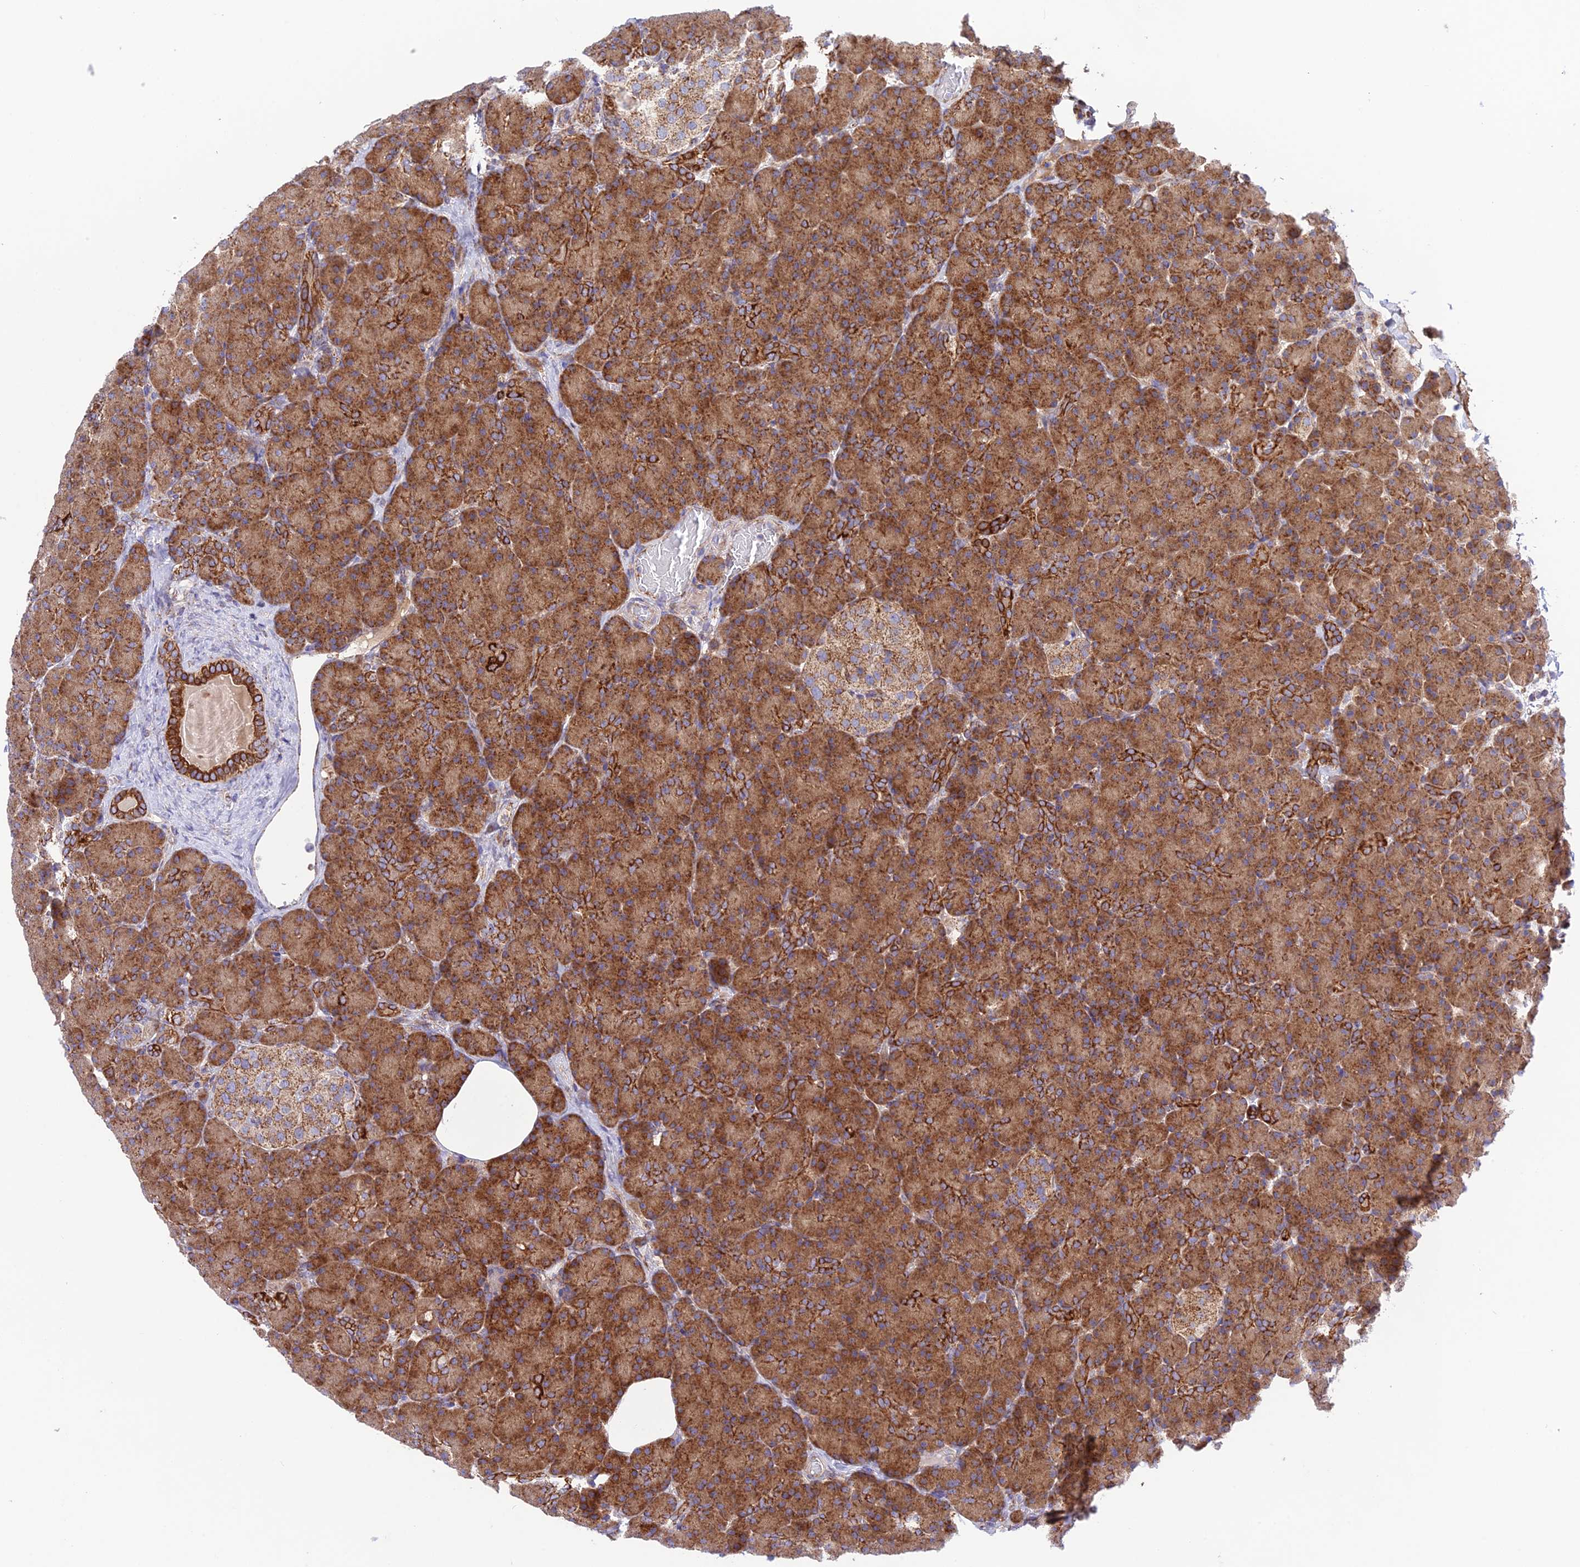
{"staining": {"intensity": "strong", "quantity": ">75%", "location": "cytoplasmic/membranous"}, "tissue": "pancreas", "cell_type": "Exocrine glandular cells", "image_type": "normal", "snomed": [{"axis": "morphology", "description": "Normal tissue, NOS"}, {"axis": "topography", "description": "Pancreas"}], "caption": "A high amount of strong cytoplasmic/membranous positivity is present in approximately >75% of exocrine glandular cells in benign pancreas. The protein is shown in brown color, while the nuclei are stained blue.", "gene": "UAP1L1", "patient": {"sex": "female", "age": 43}}